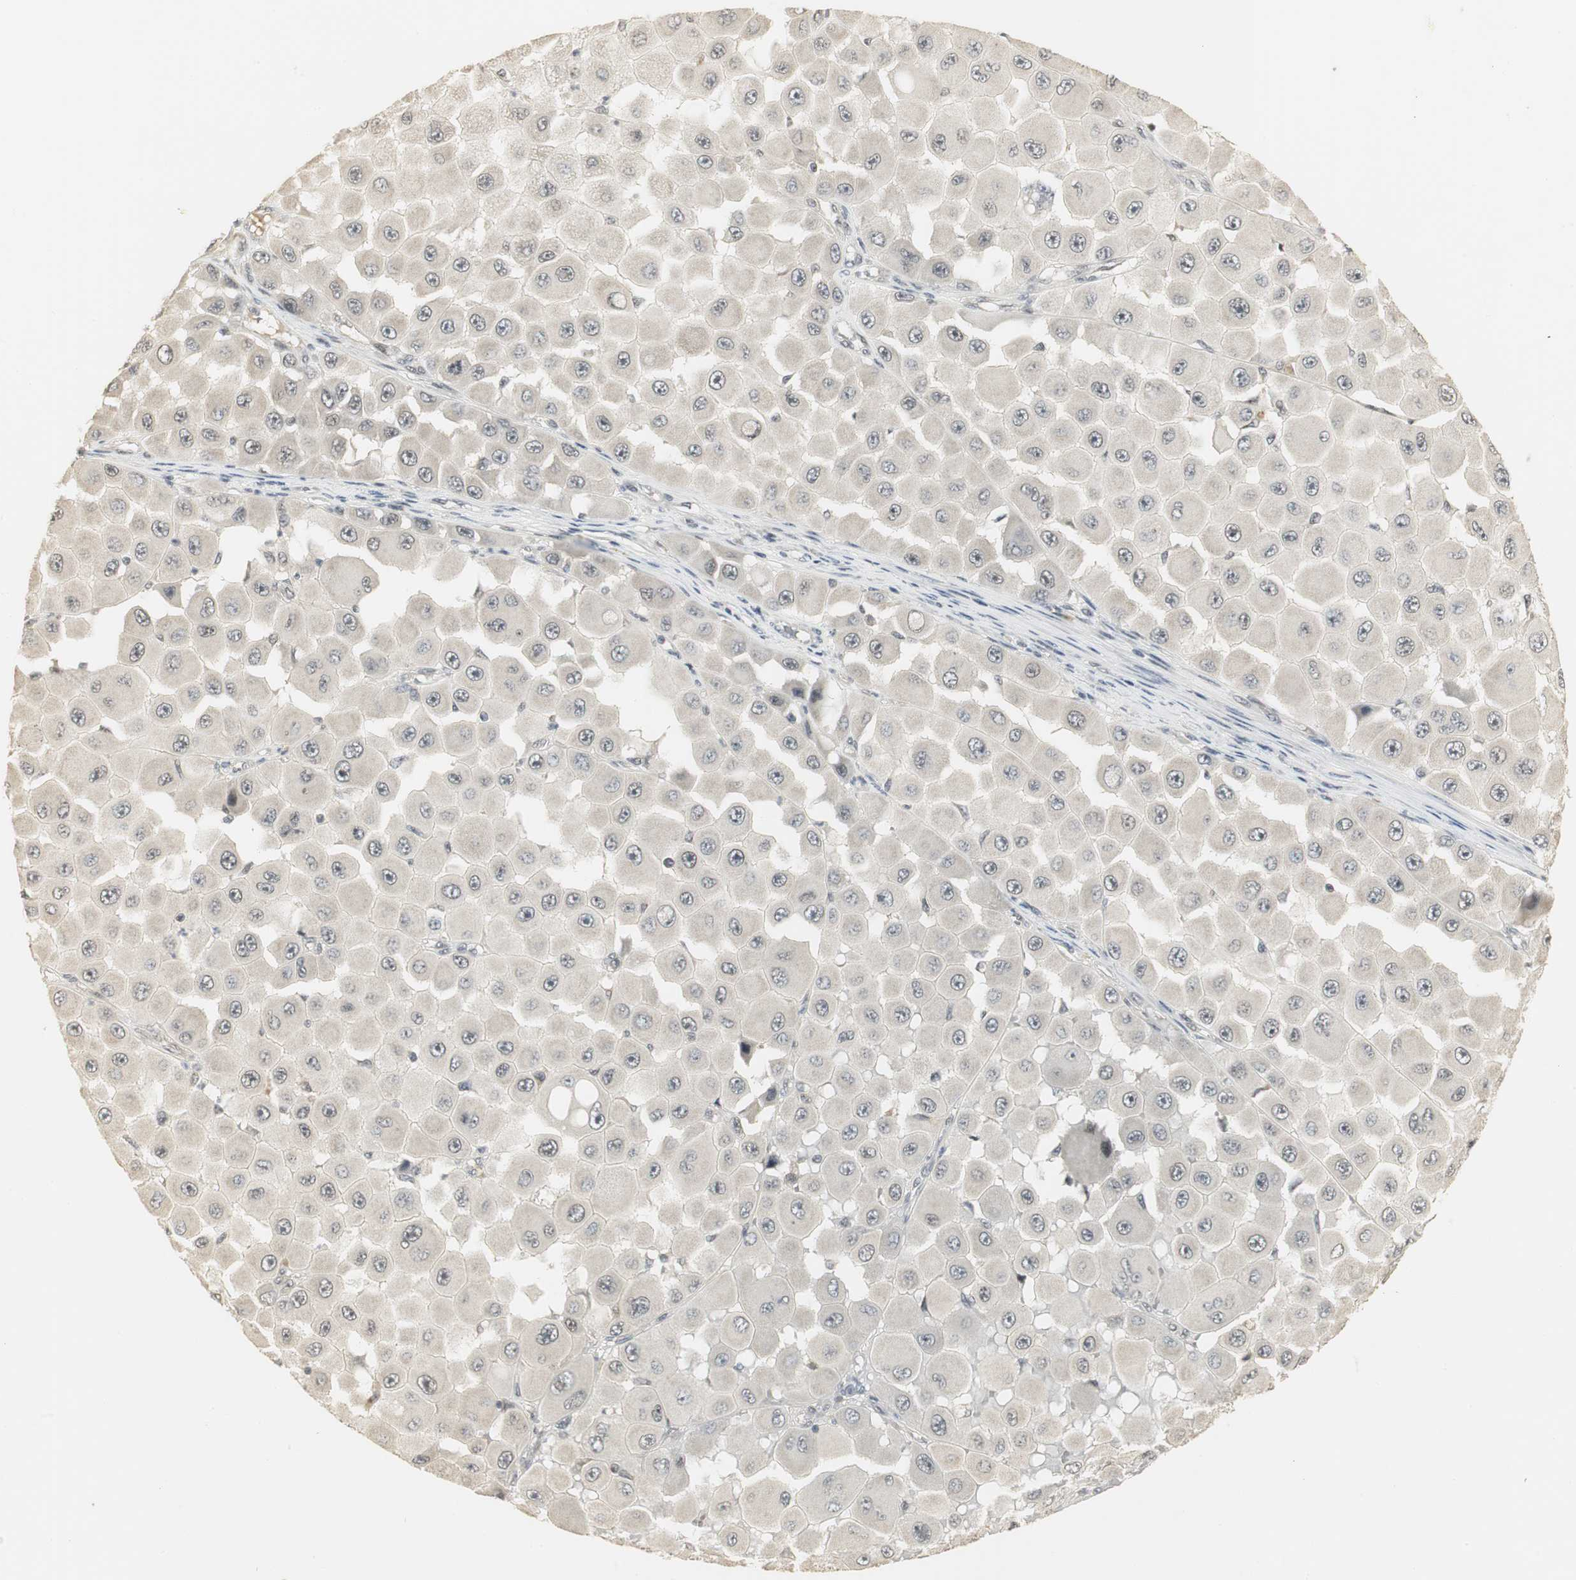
{"staining": {"intensity": "weak", "quantity": "<25%", "location": "cytoplasmic/membranous,nuclear"}, "tissue": "melanoma", "cell_type": "Tumor cells", "image_type": "cancer", "snomed": [{"axis": "morphology", "description": "Malignant melanoma, NOS"}, {"axis": "topography", "description": "Skin"}], "caption": "A micrograph of malignant melanoma stained for a protein displays no brown staining in tumor cells.", "gene": "ELOA", "patient": {"sex": "female", "age": 81}}